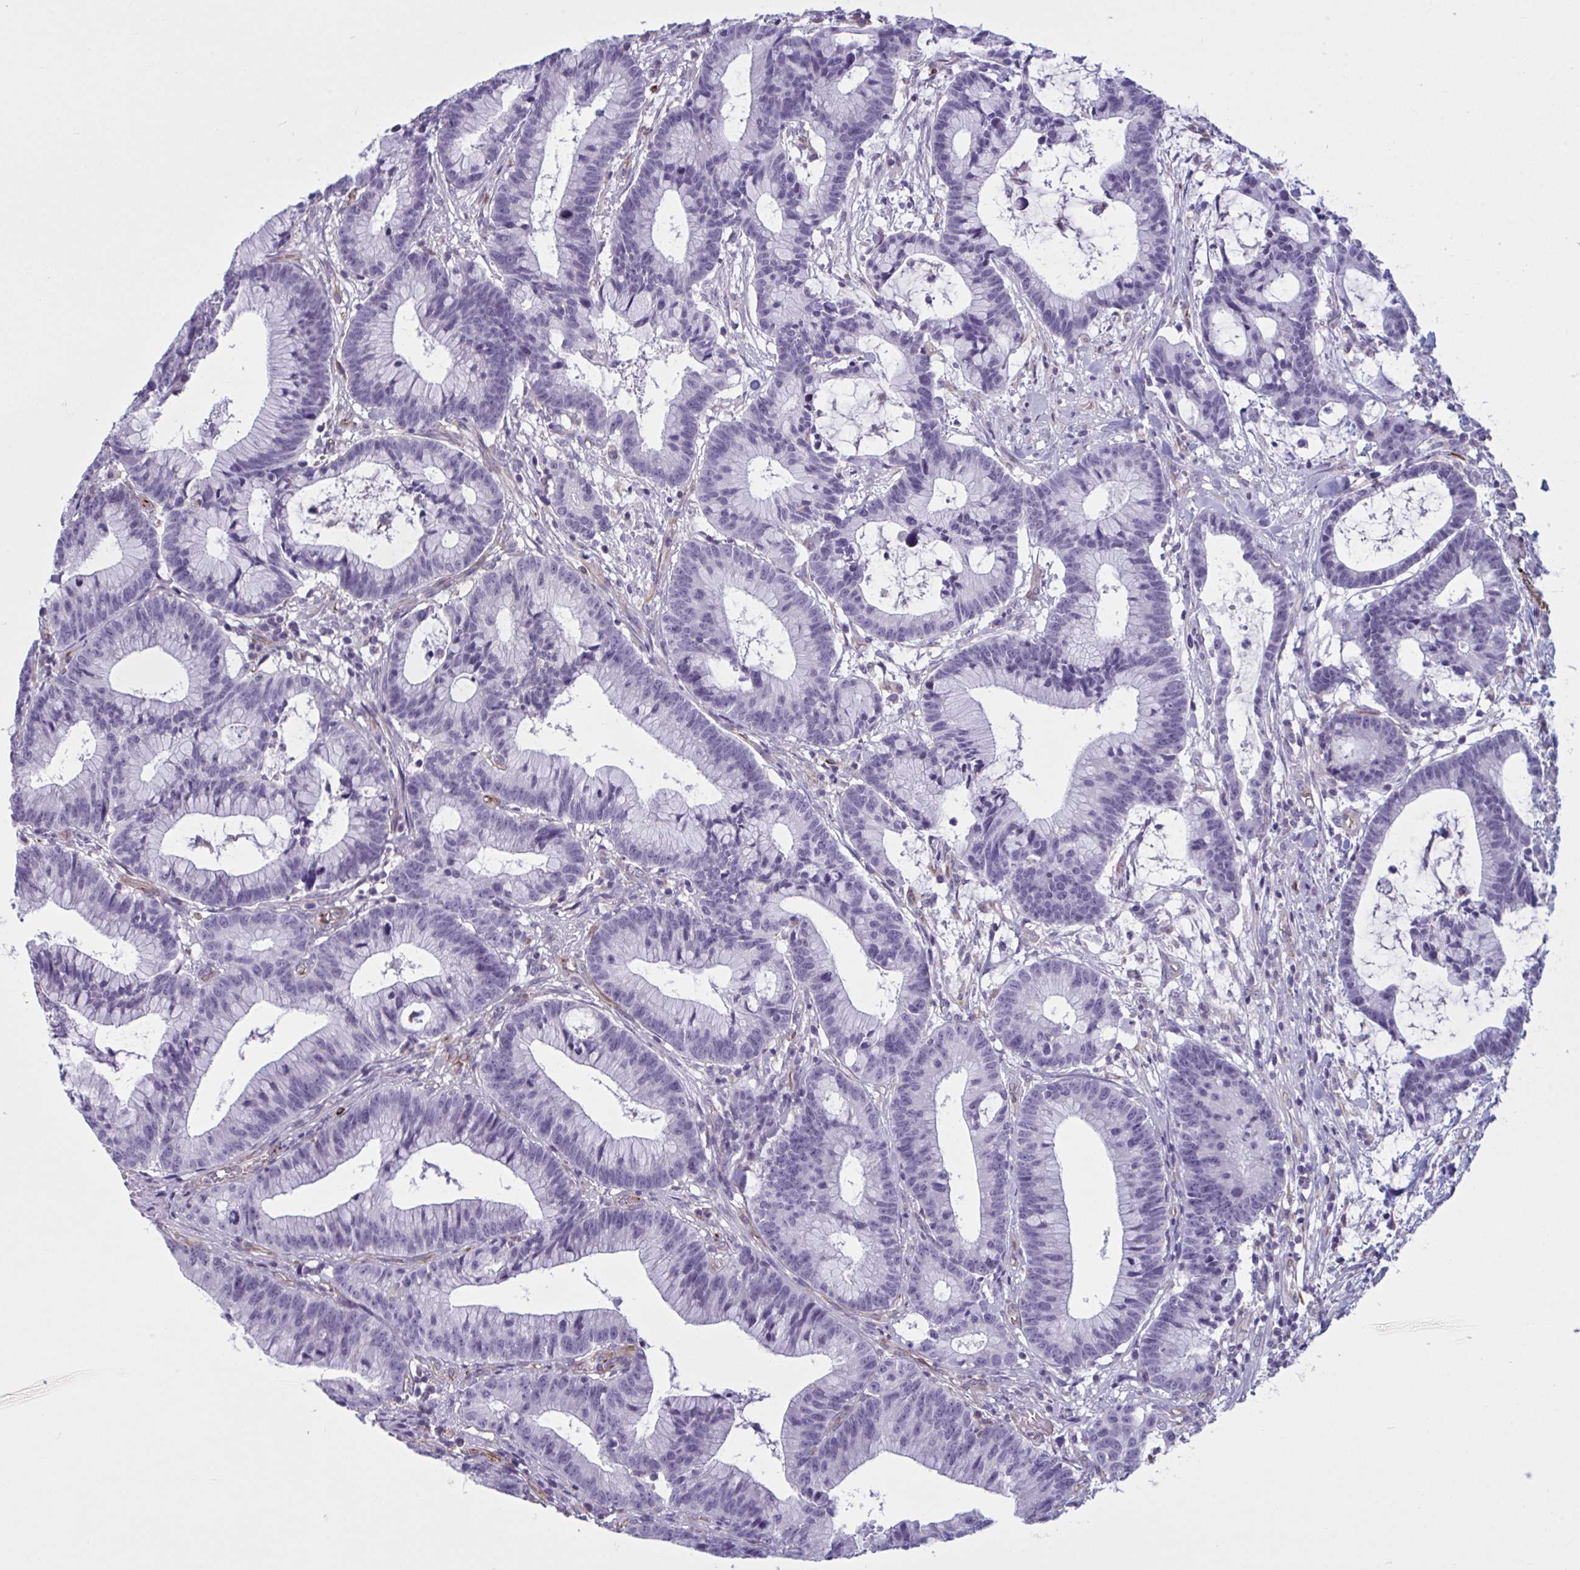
{"staining": {"intensity": "negative", "quantity": "none", "location": "none"}, "tissue": "colorectal cancer", "cell_type": "Tumor cells", "image_type": "cancer", "snomed": [{"axis": "morphology", "description": "Adenocarcinoma, NOS"}, {"axis": "topography", "description": "Colon"}], "caption": "DAB immunohistochemical staining of human adenocarcinoma (colorectal) shows no significant positivity in tumor cells. Brightfield microscopy of IHC stained with DAB (3,3'-diaminobenzidine) (brown) and hematoxylin (blue), captured at high magnification.", "gene": "OR1L3", "patient": {"sex": "female", "age": 78}}